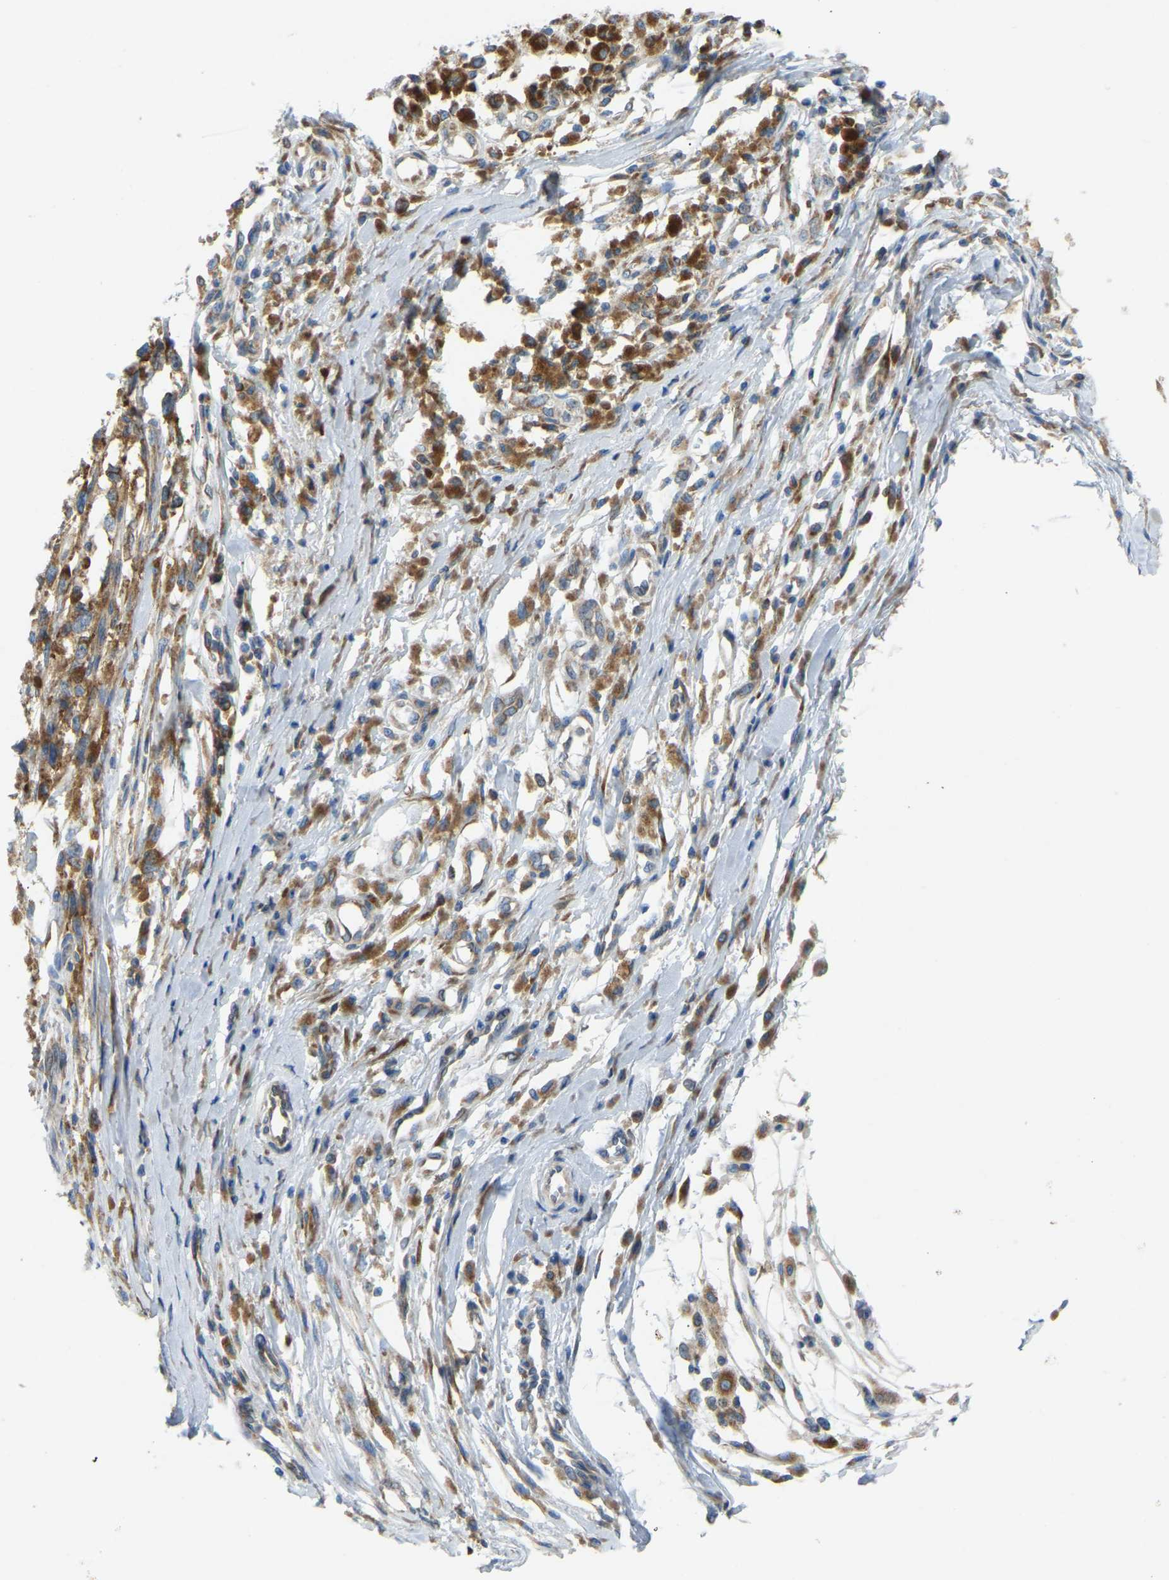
{"staining": {"intensity": "weak", "quantity": ">75%", "location": "cytoplasmic/membranous"}, "tissue": "melanoma", "cell_type": "Tumor cells", "image_type": "cancer", "snomed": [{"axis": "morphology", "description": "Malignant melanoma, Metastatic site"}, {"axis": "topography", "description": "Lymph node"}], "caption": "Protein expression analysis of melanoma displays weak cytoplasmic/membranous positivity in approximately >75% of tumor cells.", "gene": "SND1", "patient": {"sex": "male", "age": 59}}